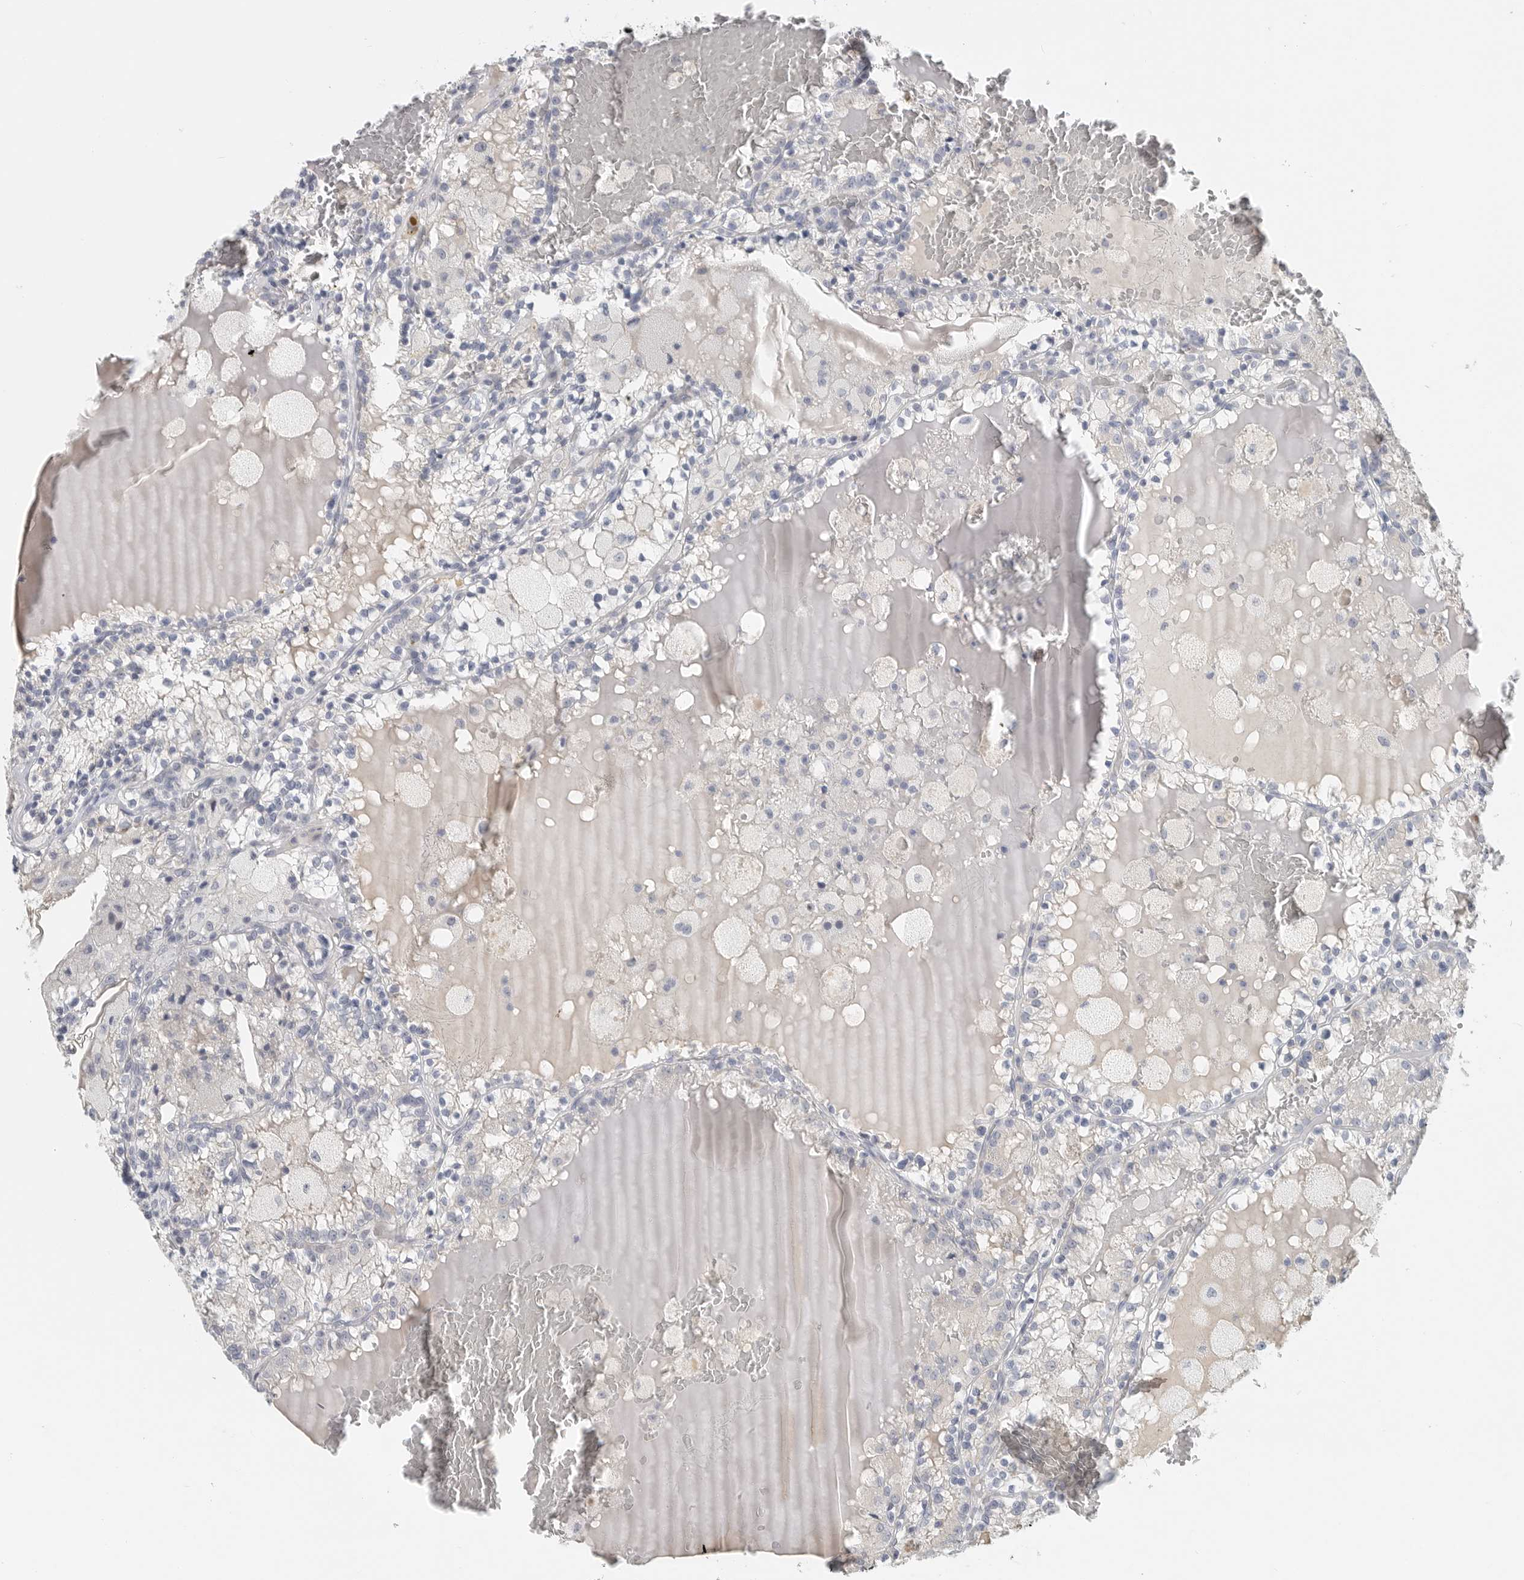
{"staining": {"intensity": "negative", "quantity": "none", "location": "none"}, "tissue": "renal cancer", "cell_type": "Tumor cells", "image_type": "cancer", "snomed": [{"axis": "morphology", "description": "Adenocarcinoma, NOS"}, {"axis": "topography", "description": "Kidney"}], "caption": "Tumor cells are negative for brown protein staining in renal adenocarcinoma. (Brightfield microscopy of DAB immunohistochemistry (IHC) at high magnification).", "gene": "PAM", "patient": {"sex": "female", "age": 56}}